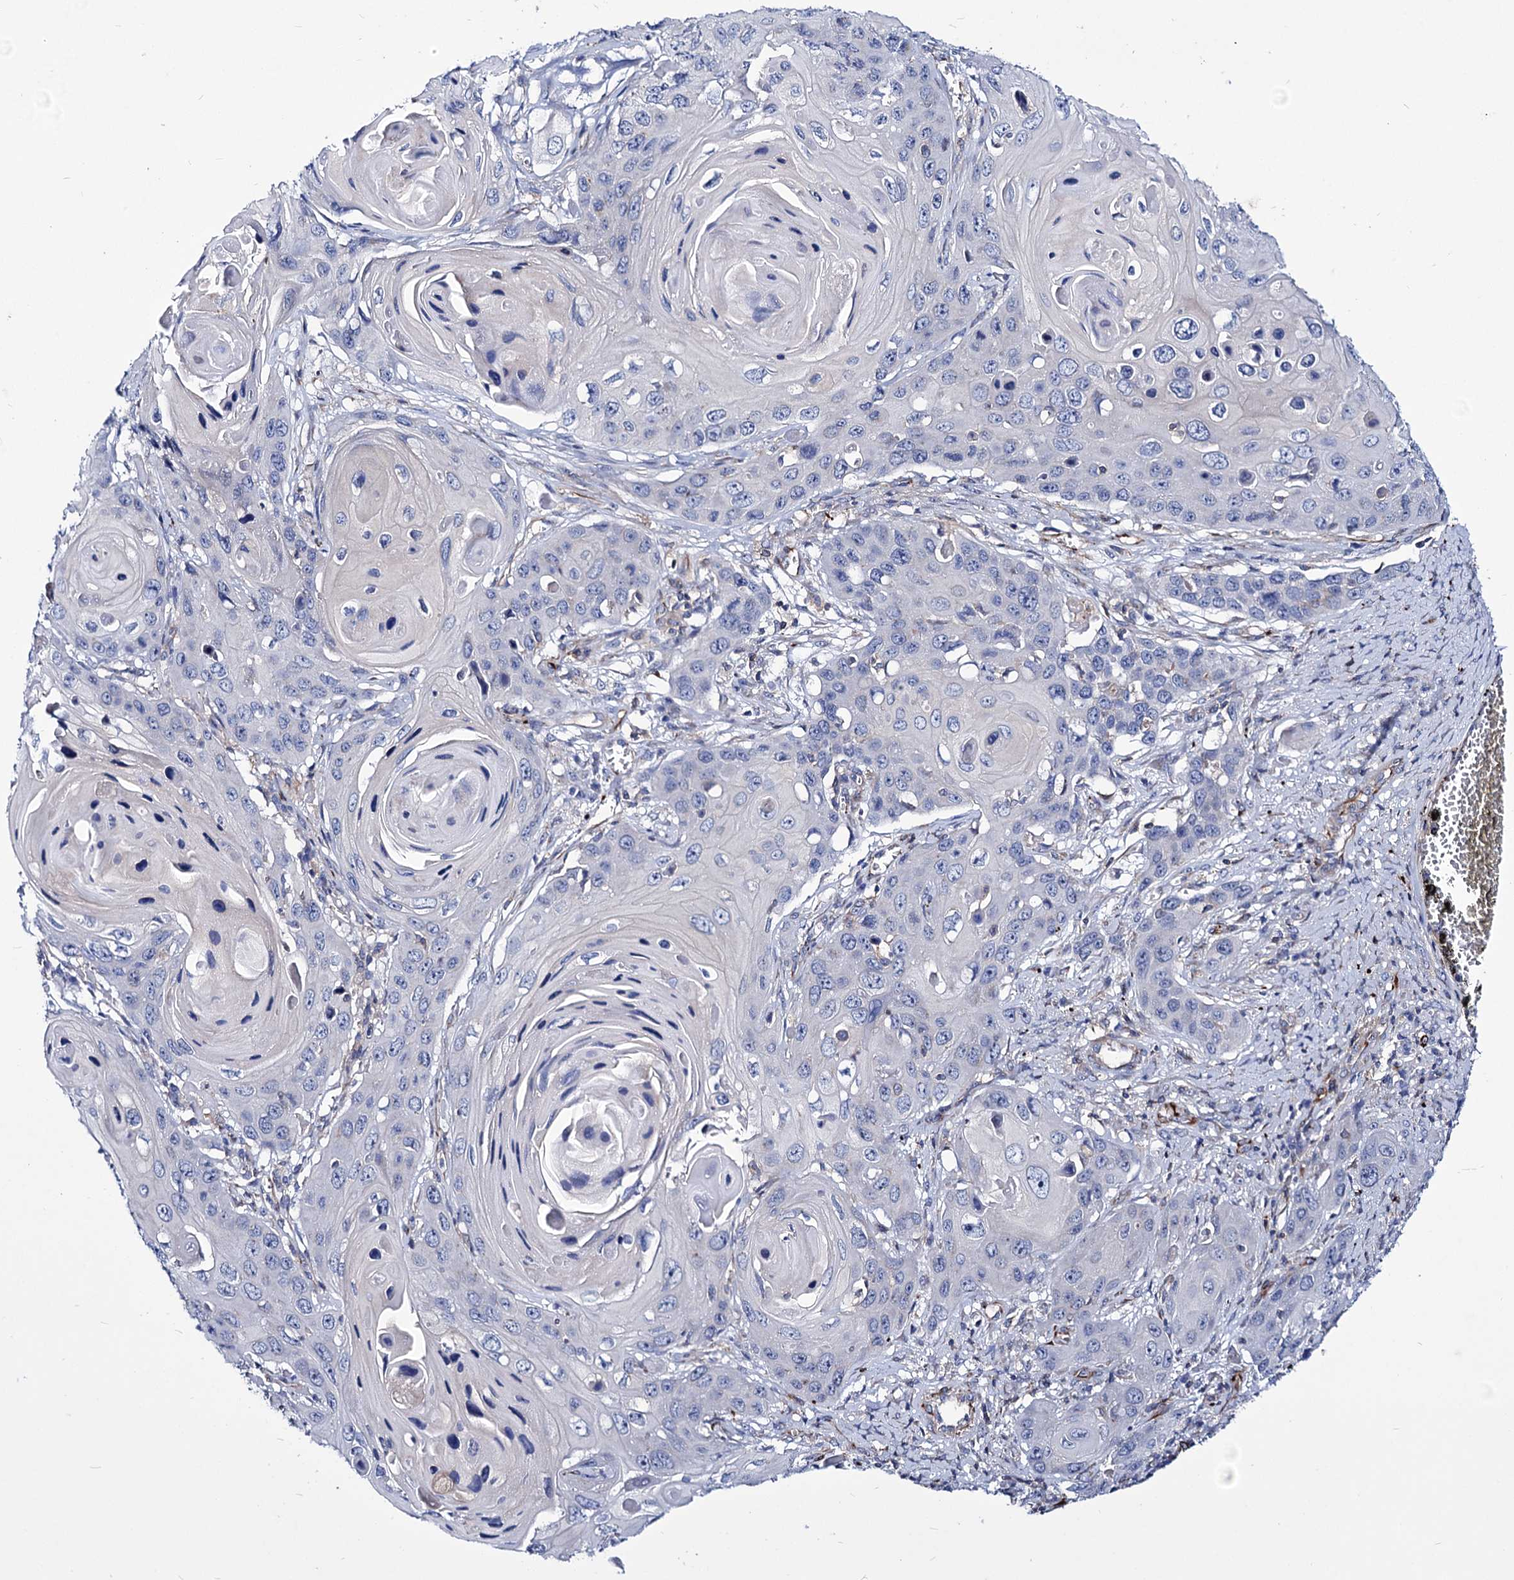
{"staining": {"intensity": "negative", "quantity": "none", "location": "none"}, "tissue": "skin cancer", "cell_type": "Tumor cells", "image_type": "cancer", "snomed": [{"axis": "morphology", "description": "Squamous cell carcinoma, NOS"}, {"axis": "topography", "description": "Skin"}], "caption": "Immunohistochemical staining of human skin cancer shows no significant expression in tumor cells.", "gene": "AXL", "patient": {"sex": "male", "age": 55}}